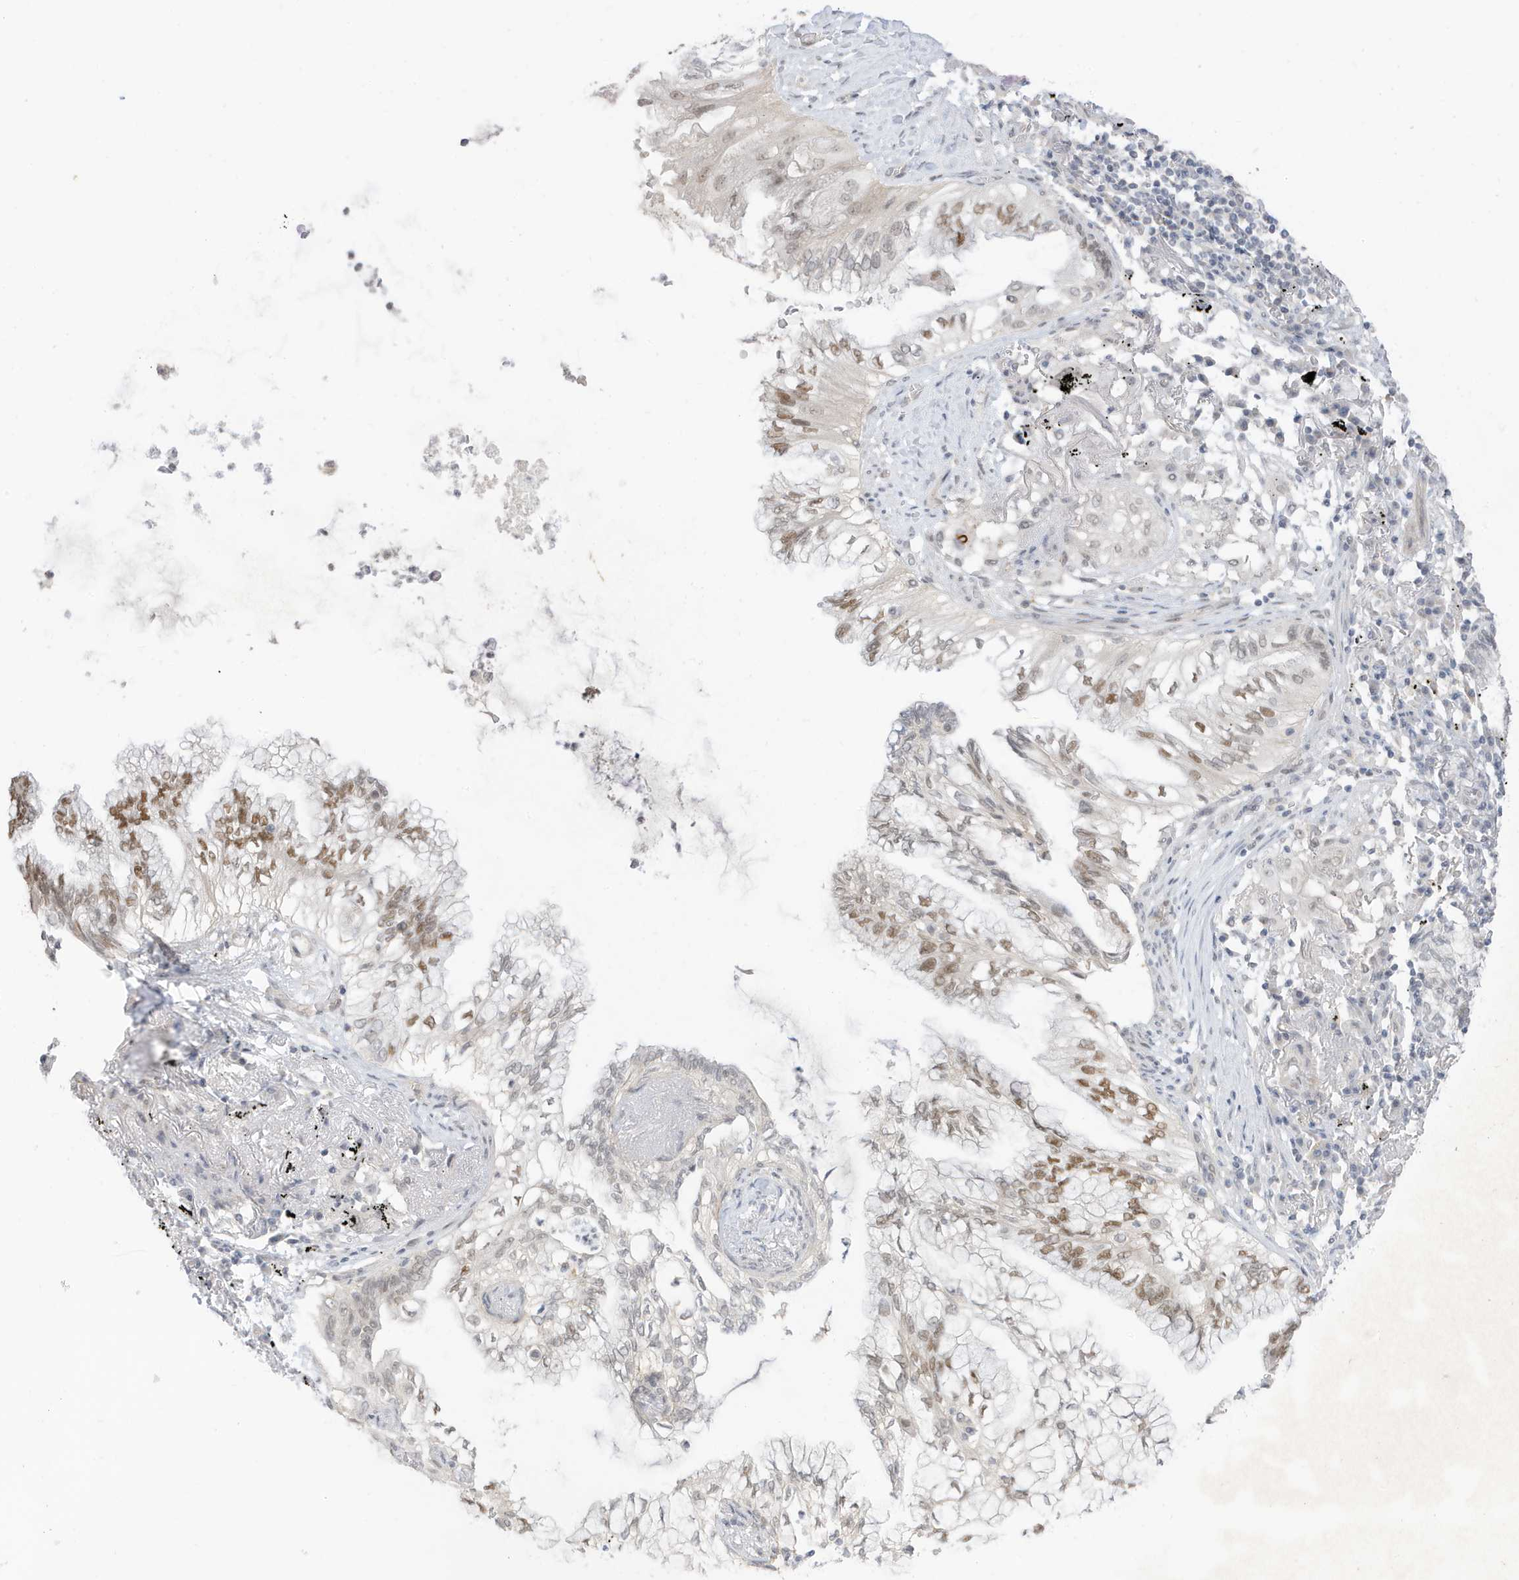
{"staining": {"intensity": "moderate", "quantity": "<25%", "location": "nuclear"}, "tissue": "lung cancer", "cell_type": "Tumor cells", "image_type": "cancer", "snomed": [{"axis": "morphology", "description": "Adenocarcinoma, NOS"}, {"axis": "topography", "description": "Lung"}], "caption": "A brown stain labels moderate nuclear staining of a protein in human lung cancer (adenocarcinoma) tumor cells.", "gene": "MSL3", "patient": {"sex": "female", "age": 70}}